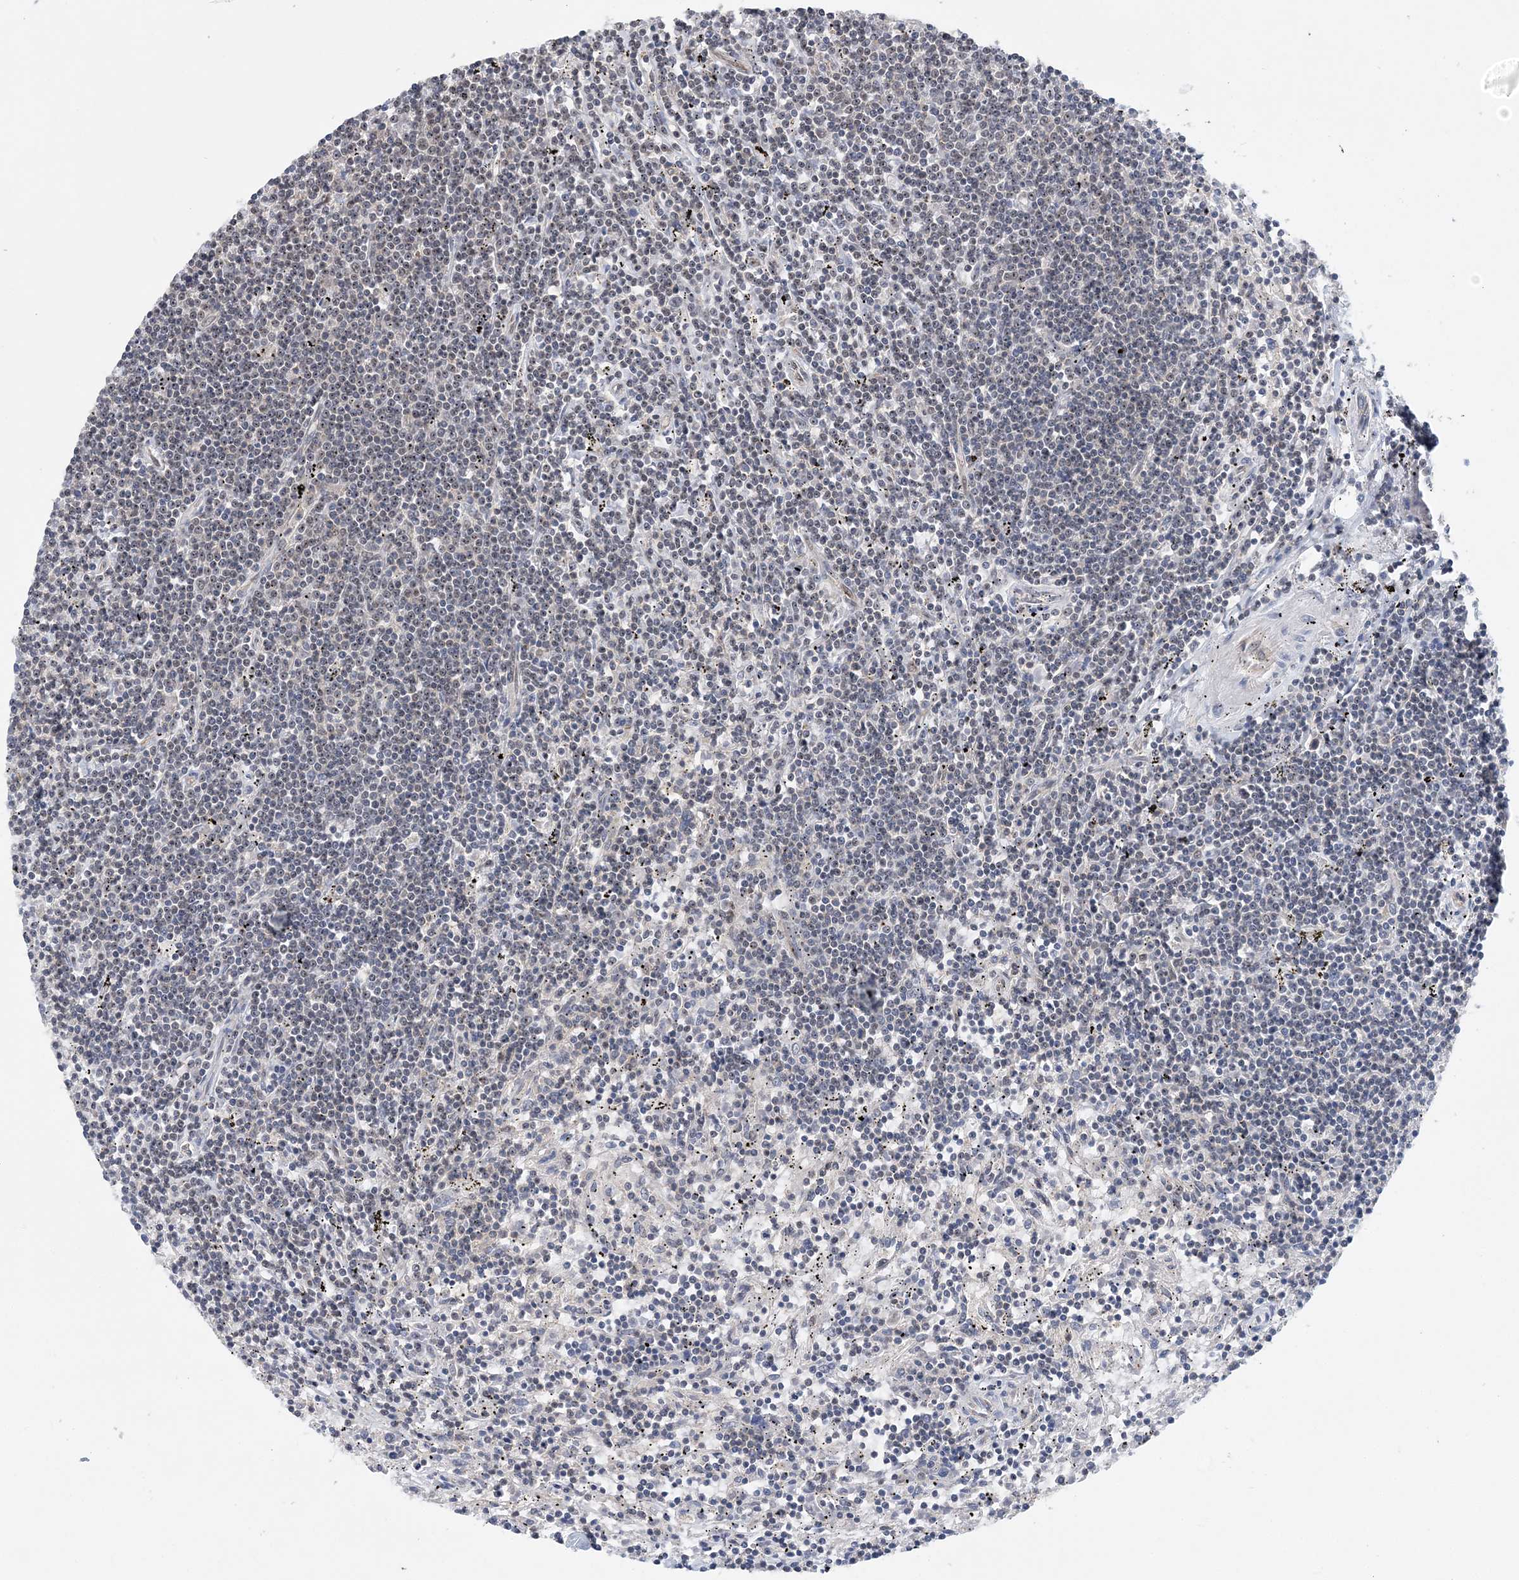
{"staining": {"intensity": "weak", "quantity": "25%-75%", "location": "nuclear"}, "tissue": "lymphoma", "cell_type": "Tumor cells", "image_type": "cancer", "snomed": [{"axis": "morphology", "description": "Malignant lymphoma, non-Hodgkin's type, Low grade"}, {"axis": "topography", "description": "Spleen"}], "caption": "Lymphoma tissue shows weak nuclear positivity in approximately 25%-75% of tumor cells, visualized by immunohistochemistry.", "gene": "CCDC152", "patient": {"sex": "male", "age": 76}}